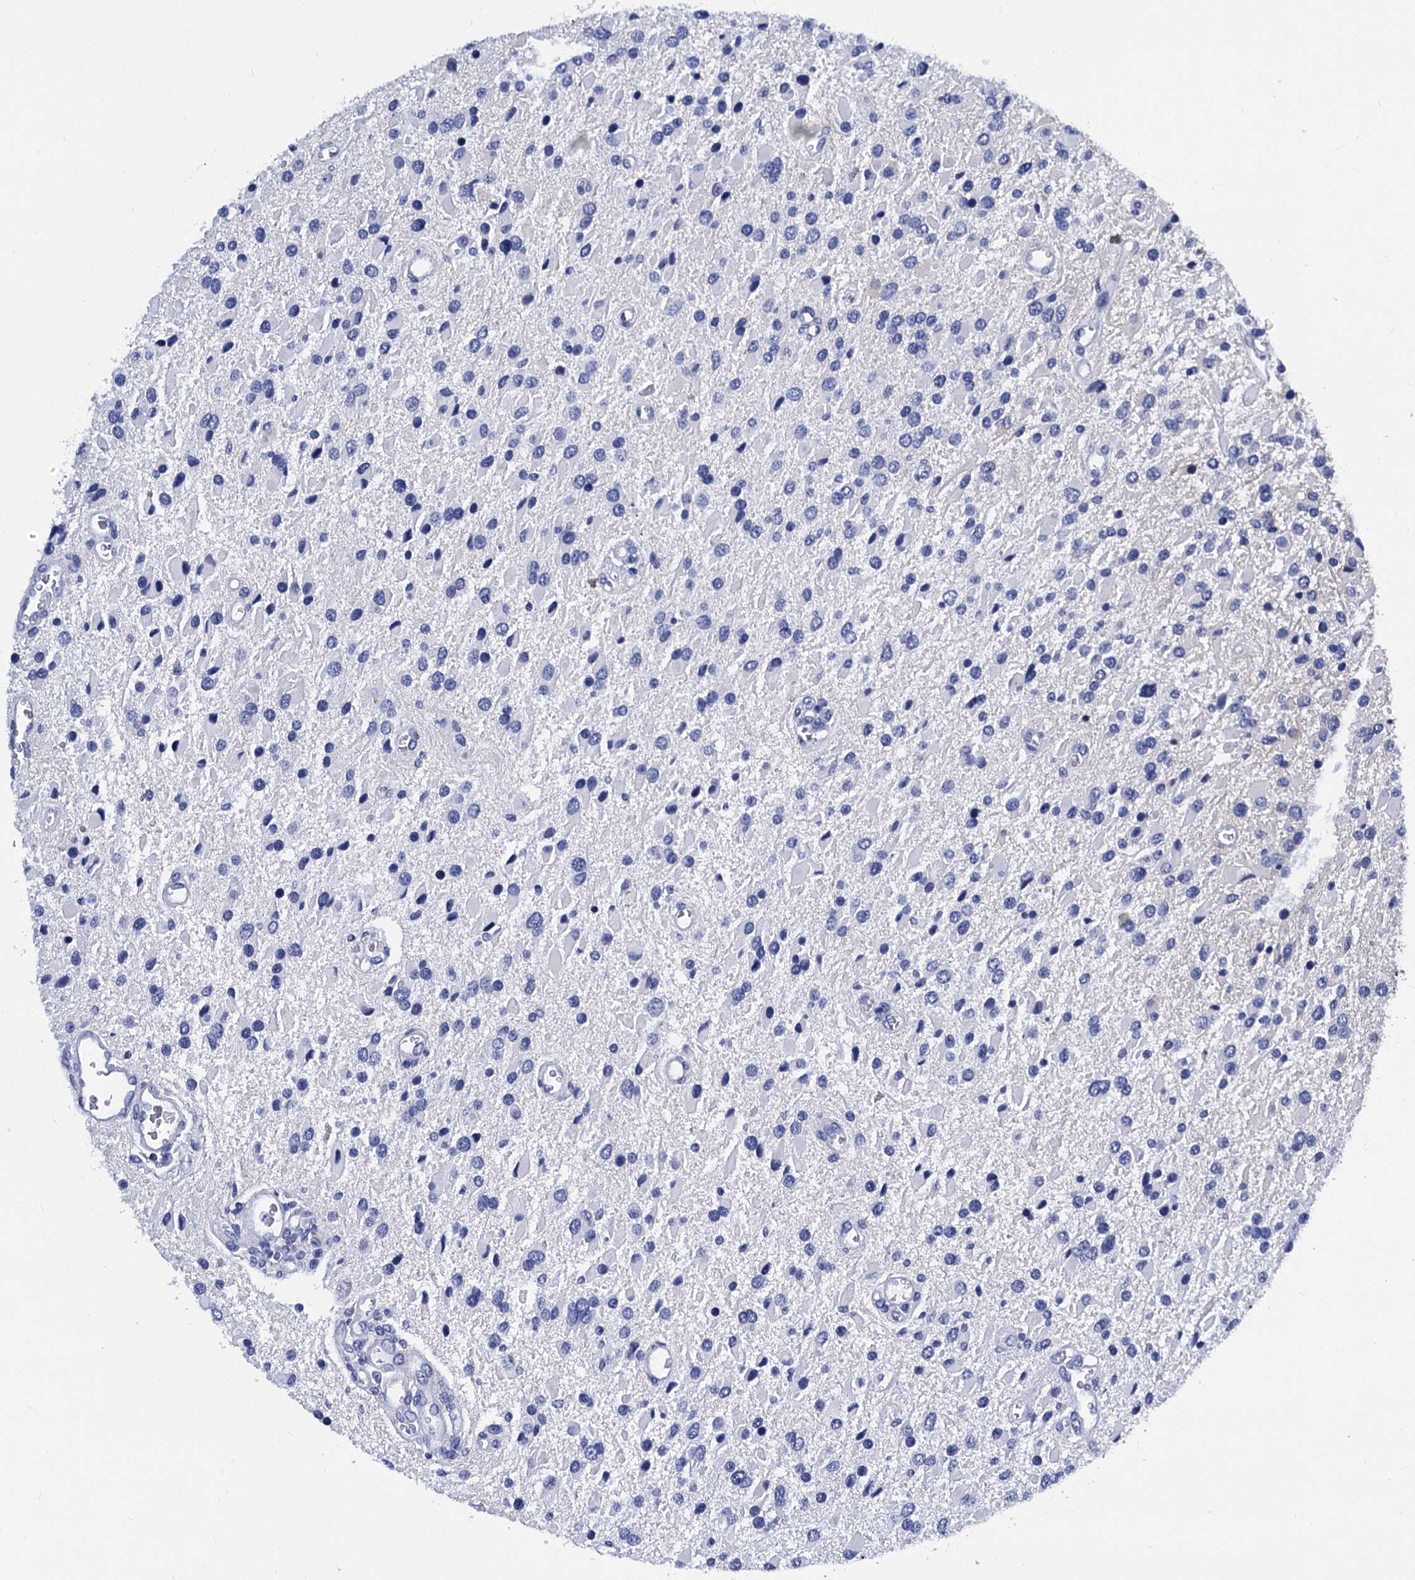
{"staining": {"intensity": "negative", "quantity": "none", "location": "none"}, "tissue": "glioma", "cell_type": "Tumor cells", "image_type": "cancer", "snomed": [{"axis": "morphology", "description": "Glioma, malignant, High grade"}, {"axis": "topography", "description": "Brain"}], "caption": "DAB immunohistochemical staining of human high-grade glioma (malignant) reveals no significant expression in tumor cells.", "gene": "MYBPC3", "patient": {"sex": "male", "age": 53}}